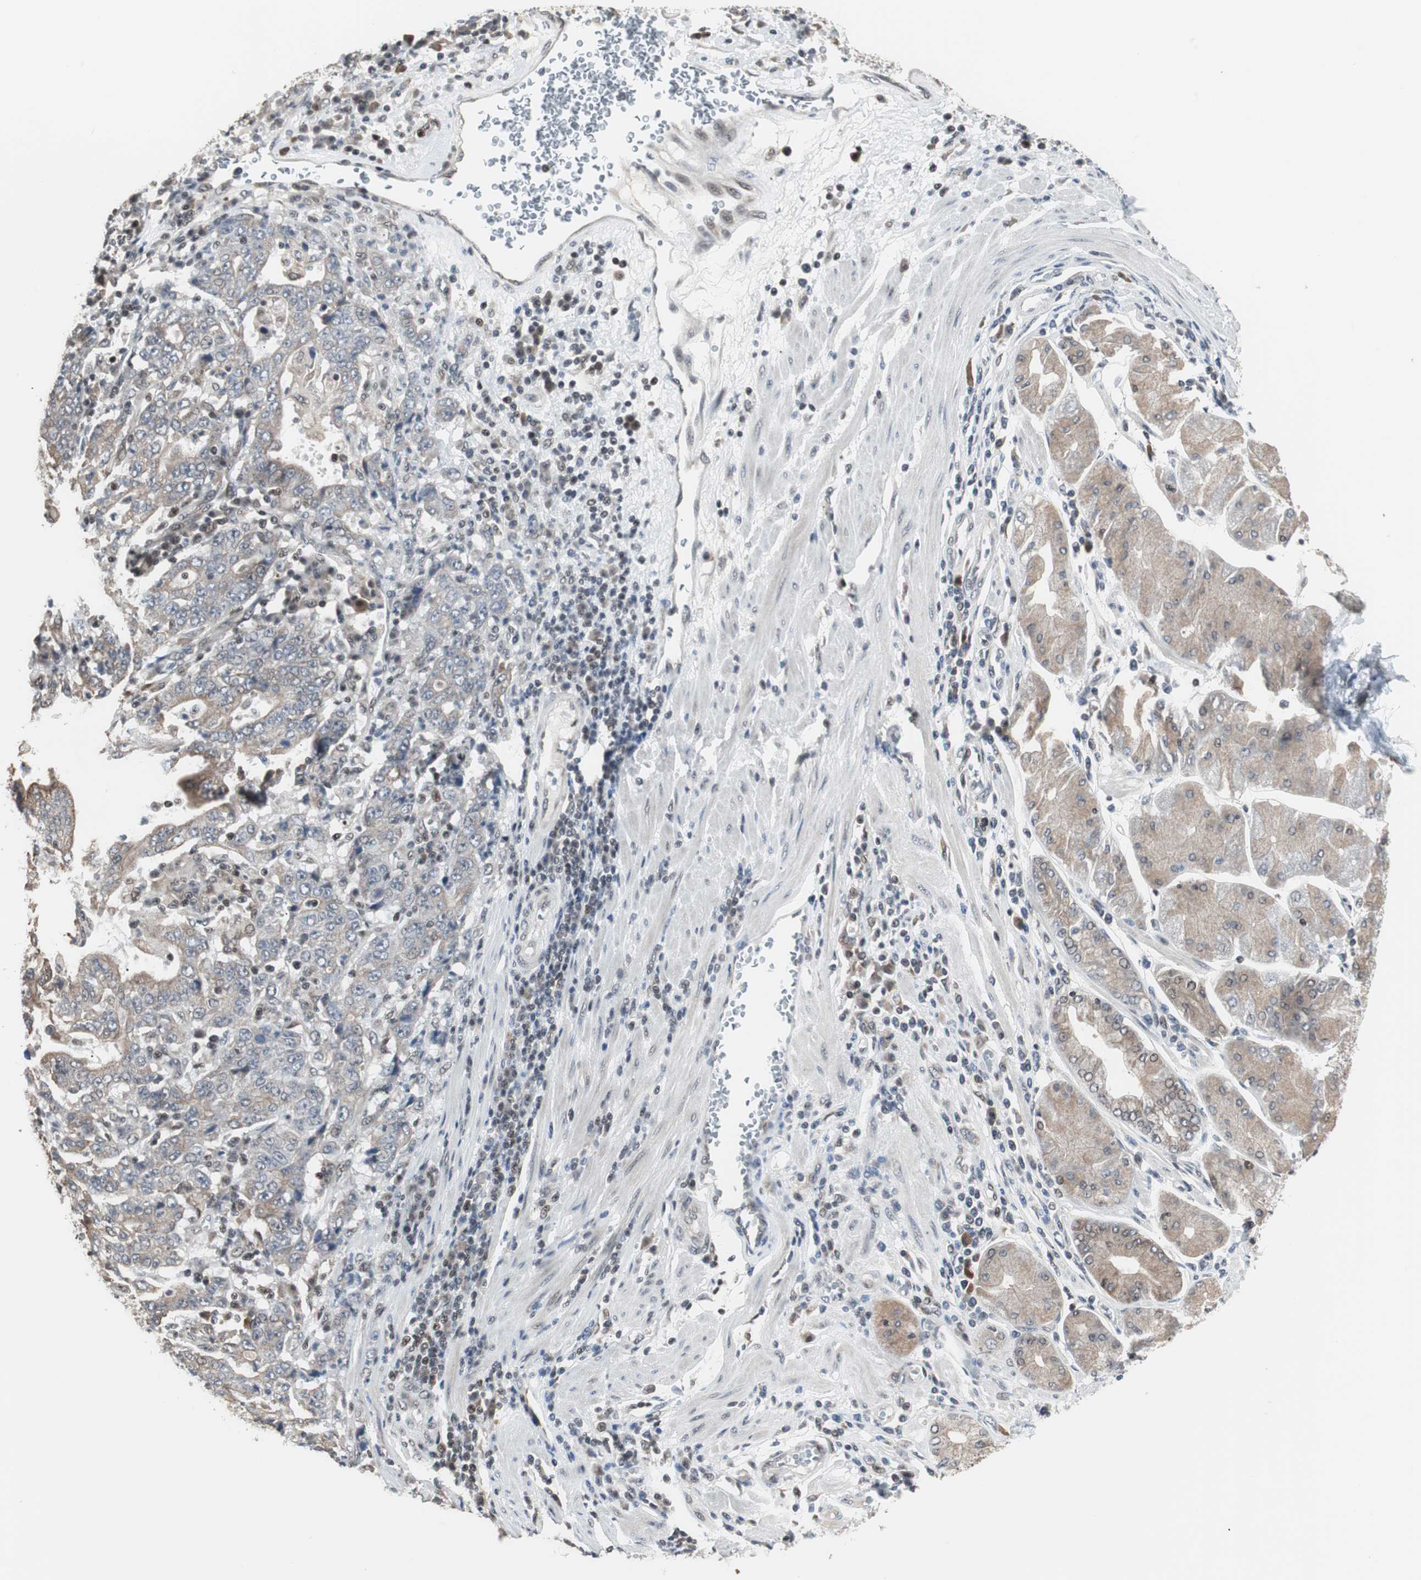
{"staining": {"intensity": "weak", "quantity": "25%-75%", "location": "cytoplasmic/membranous"}, "tissue": "stomach cancer", "cell_type": "Tumor cells", "image_type": "cancer", "snomed": [{"axis": "morphology", "description": "Normal tissue, NOS"}, {"axis": "morphology", "description": "Adenocarcinoma, NOS"}, {"axis": "topography", "description": "Stomach, upper"}, {"axis": "topography", "description": "Stomach"}], "caption": "A histopathology image showing weak cytoplasmic/membranous staining in about 25%-75% of tumor cells in stomach adenocarcinoma, as visualized by brown immunohistochemical staining.", "gene": "TERF2IP", "patient": {"sex": "male", "age": 59}}